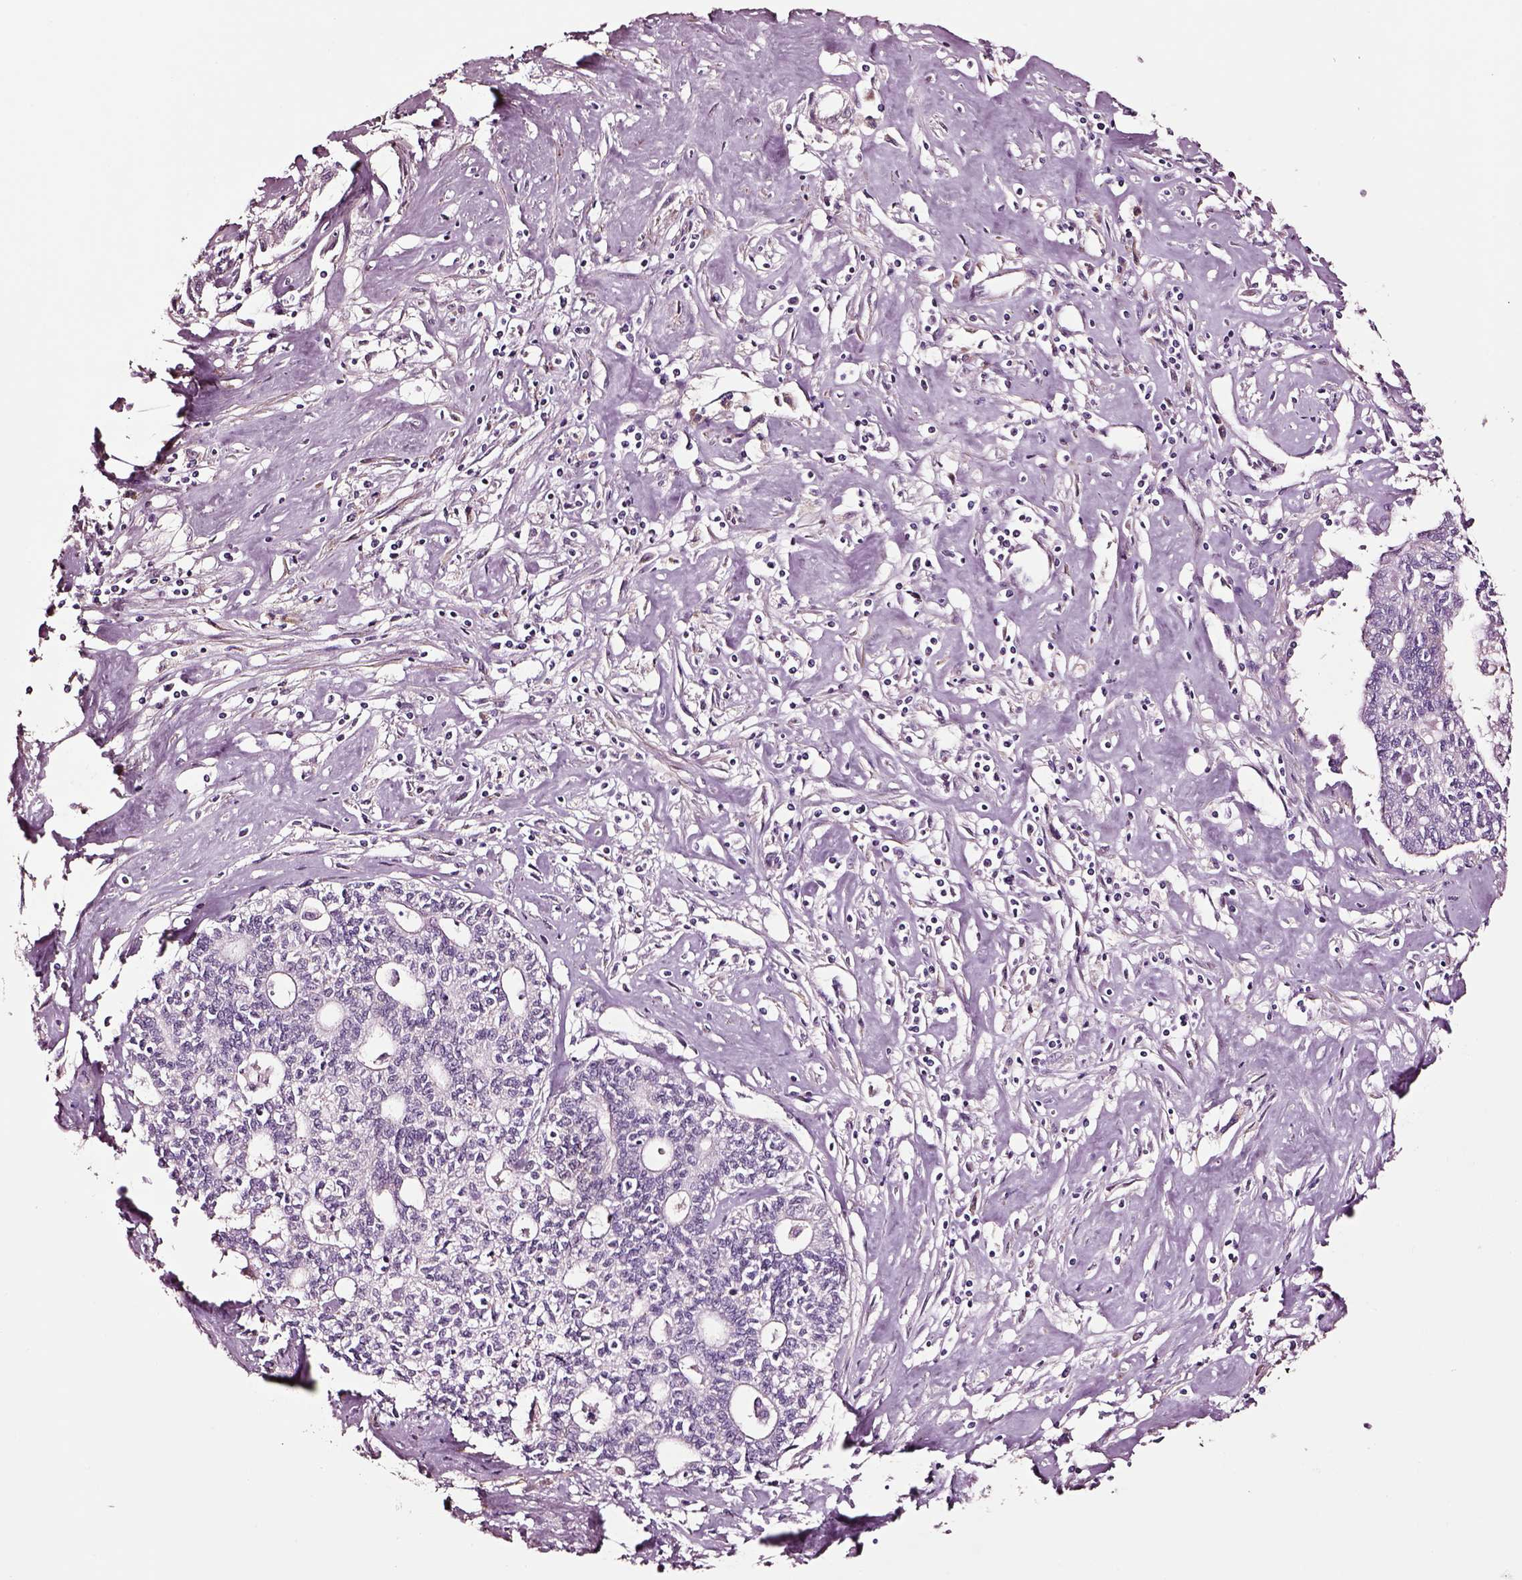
{"staining": {"intensity": "negative", "quantity": "none", "location": "none"}, "tissue": "liver cancer", "cell_type": "Tumor cells", "image_type": "cancer", "snomed": [{"axis": "morphology", "description": "Cholangiocarcinoma"}, {"axis": "topography", "description": "Liver"}], "caption": "Protein analysis of liver cholangiocarcinoma reveals no significant expression in tumor cells.", "gene": "SOX10", "patient": {"sex": "female", "age": 61}}